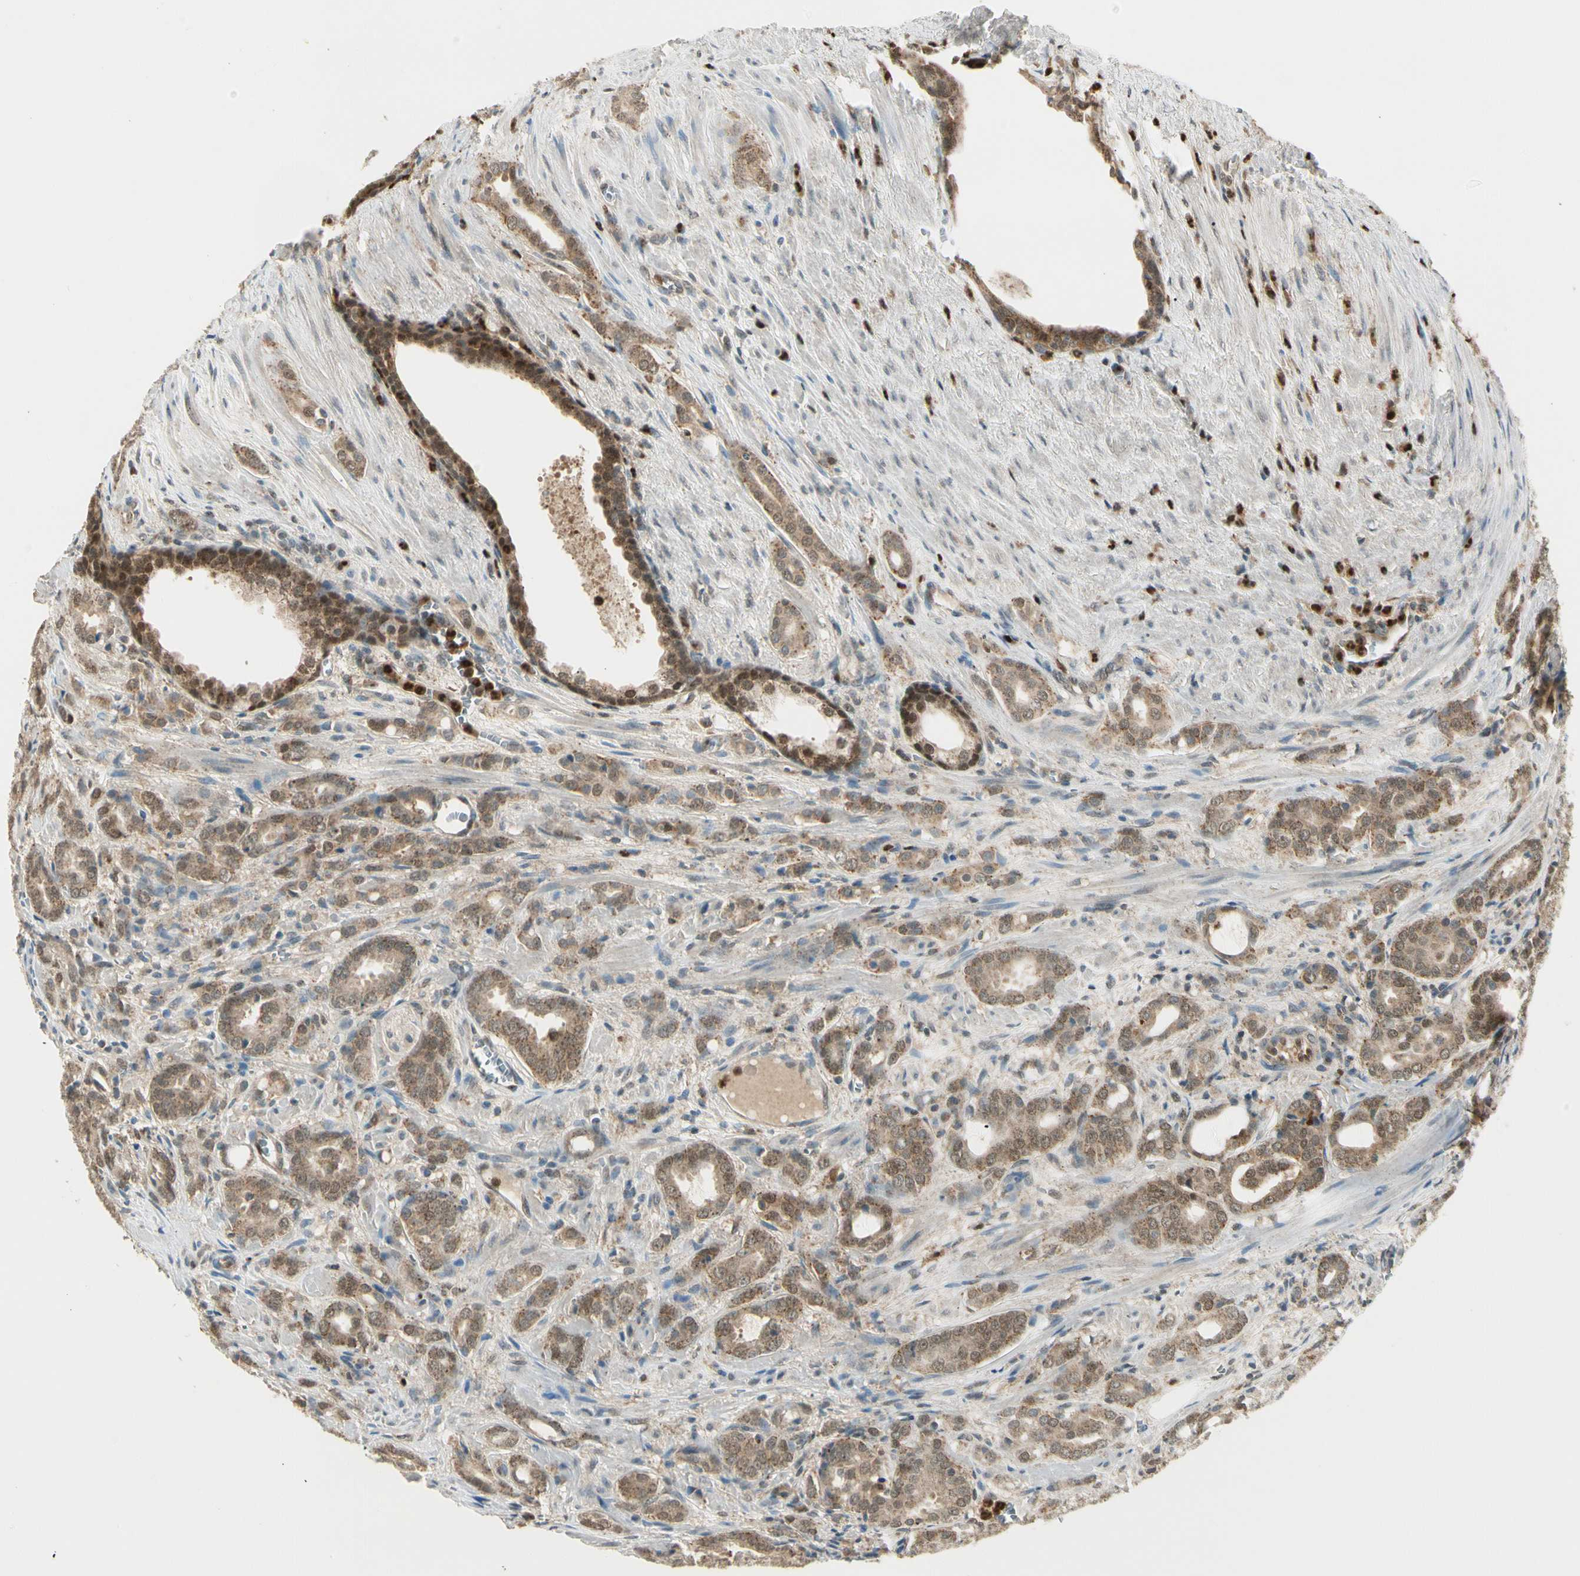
{"staining": {"intensity": "moderate", "quantity": ">75%", "location": "cytoplasmic/membranous"}, "tissue": "prostate cancer", "cell_type": "Tumor cells", "image_type": "cancer", "snomed": [{"axis": "morphology", "description": "Adenocarcinoma, High grade"}, {"axis": "topography", "description": "Prostate"}], "caption": "A photomicrograph of human prostate cancer (high-grade adenocarcinoma) stained for a protein shows moderate cytoplasmic/membranous brown staining in tumor cells.", "gene": "LTA4H", "patient": {"sex": "male", "age": 64}}